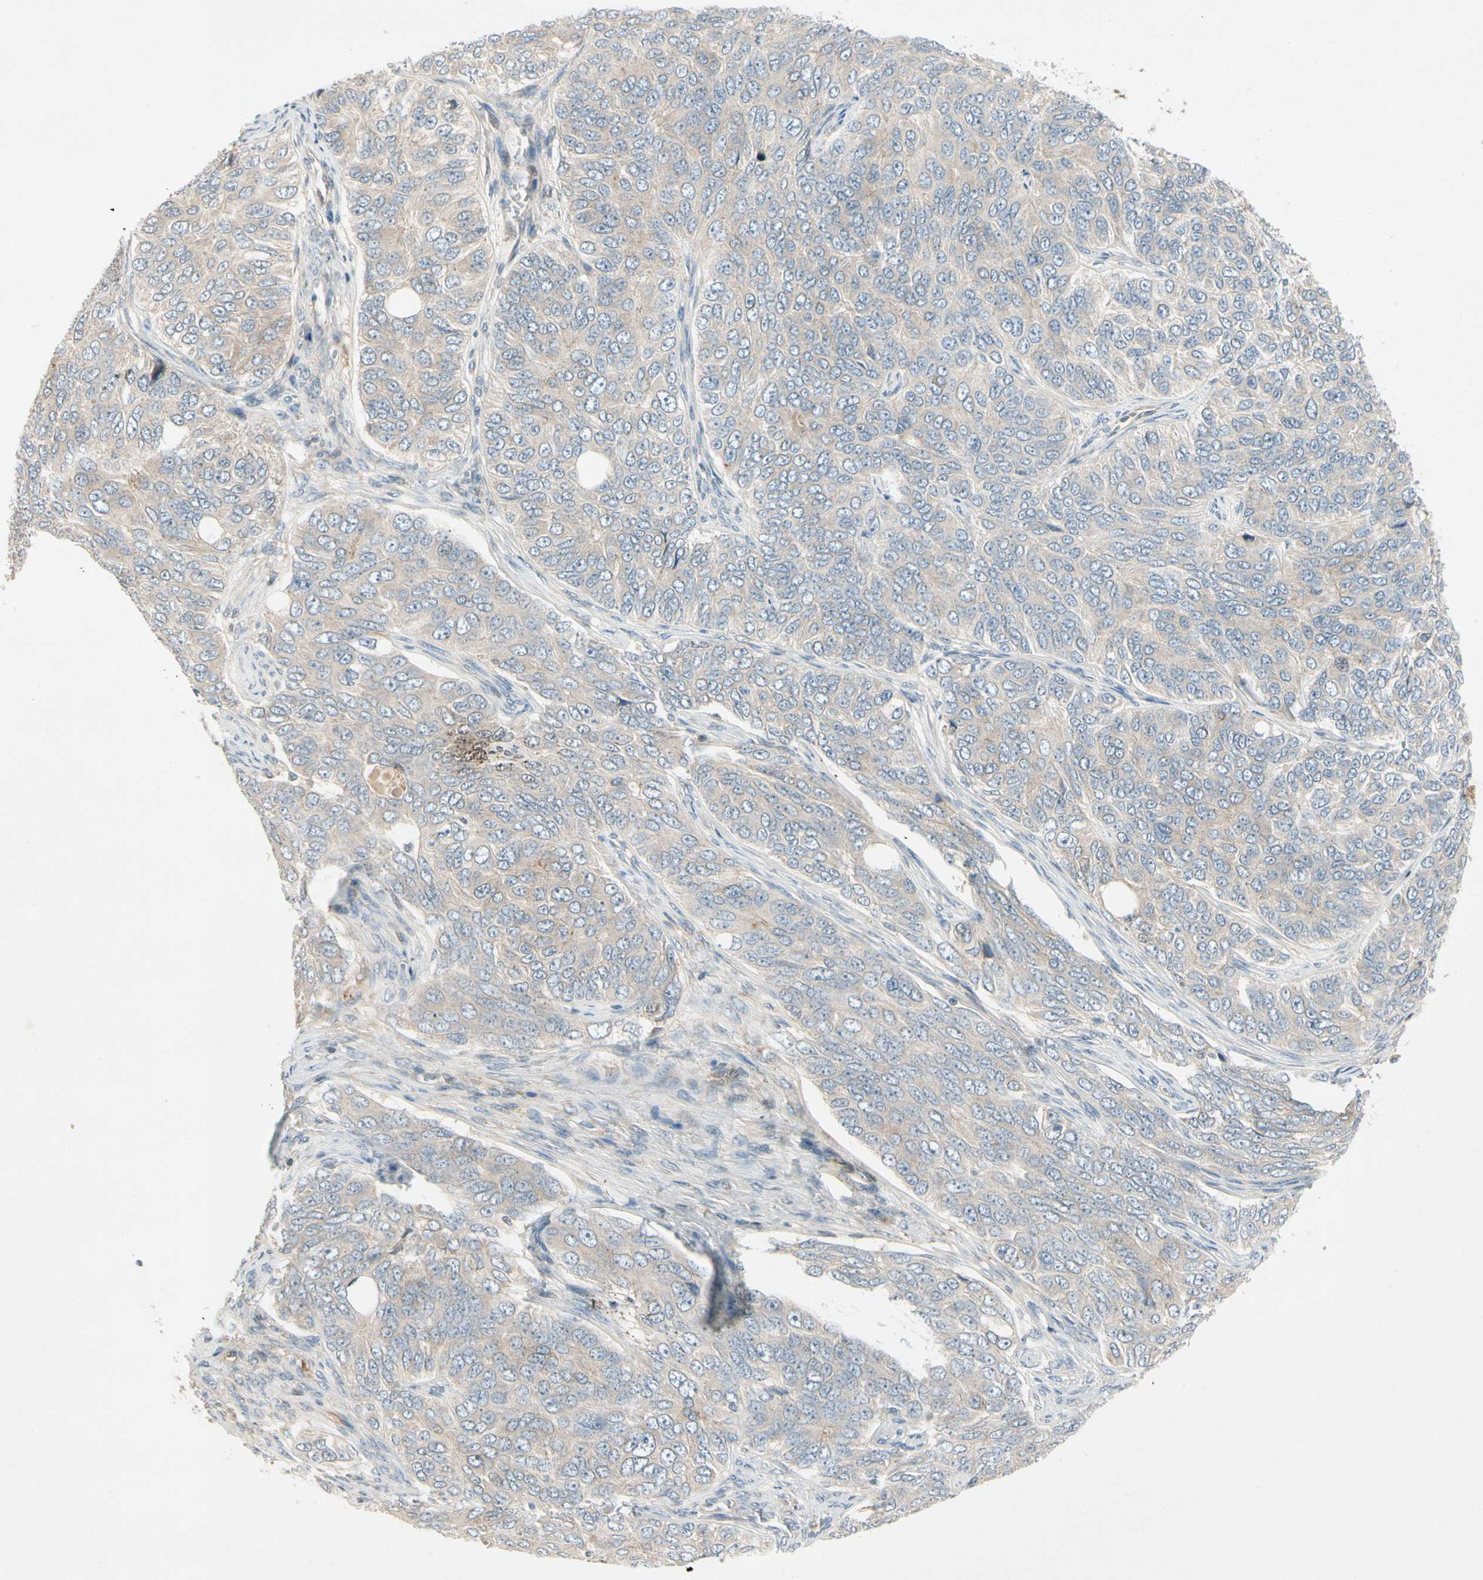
{"staining": {"intensity": "weak", "quantity": "25%-75%", "location": "cytoplasmic/membranous"}, "tissue": "ovarian cancer", "cell_type": "Tumor cells", "image_type": "cancer", "snomed": [{"axis": "morphology", "description": "Carcinoma, endometroid"}, {"axis": "topography", "description": "Ovary"}], "caption": "This photomicrograph reveals IHC staining of ovarian cancer, with low weak cytoplasmic/membranous positivity in about 25%-75% of tumor cells.", "gene": "ICAM5", "patient": {"sex": "female", "age": 51}}